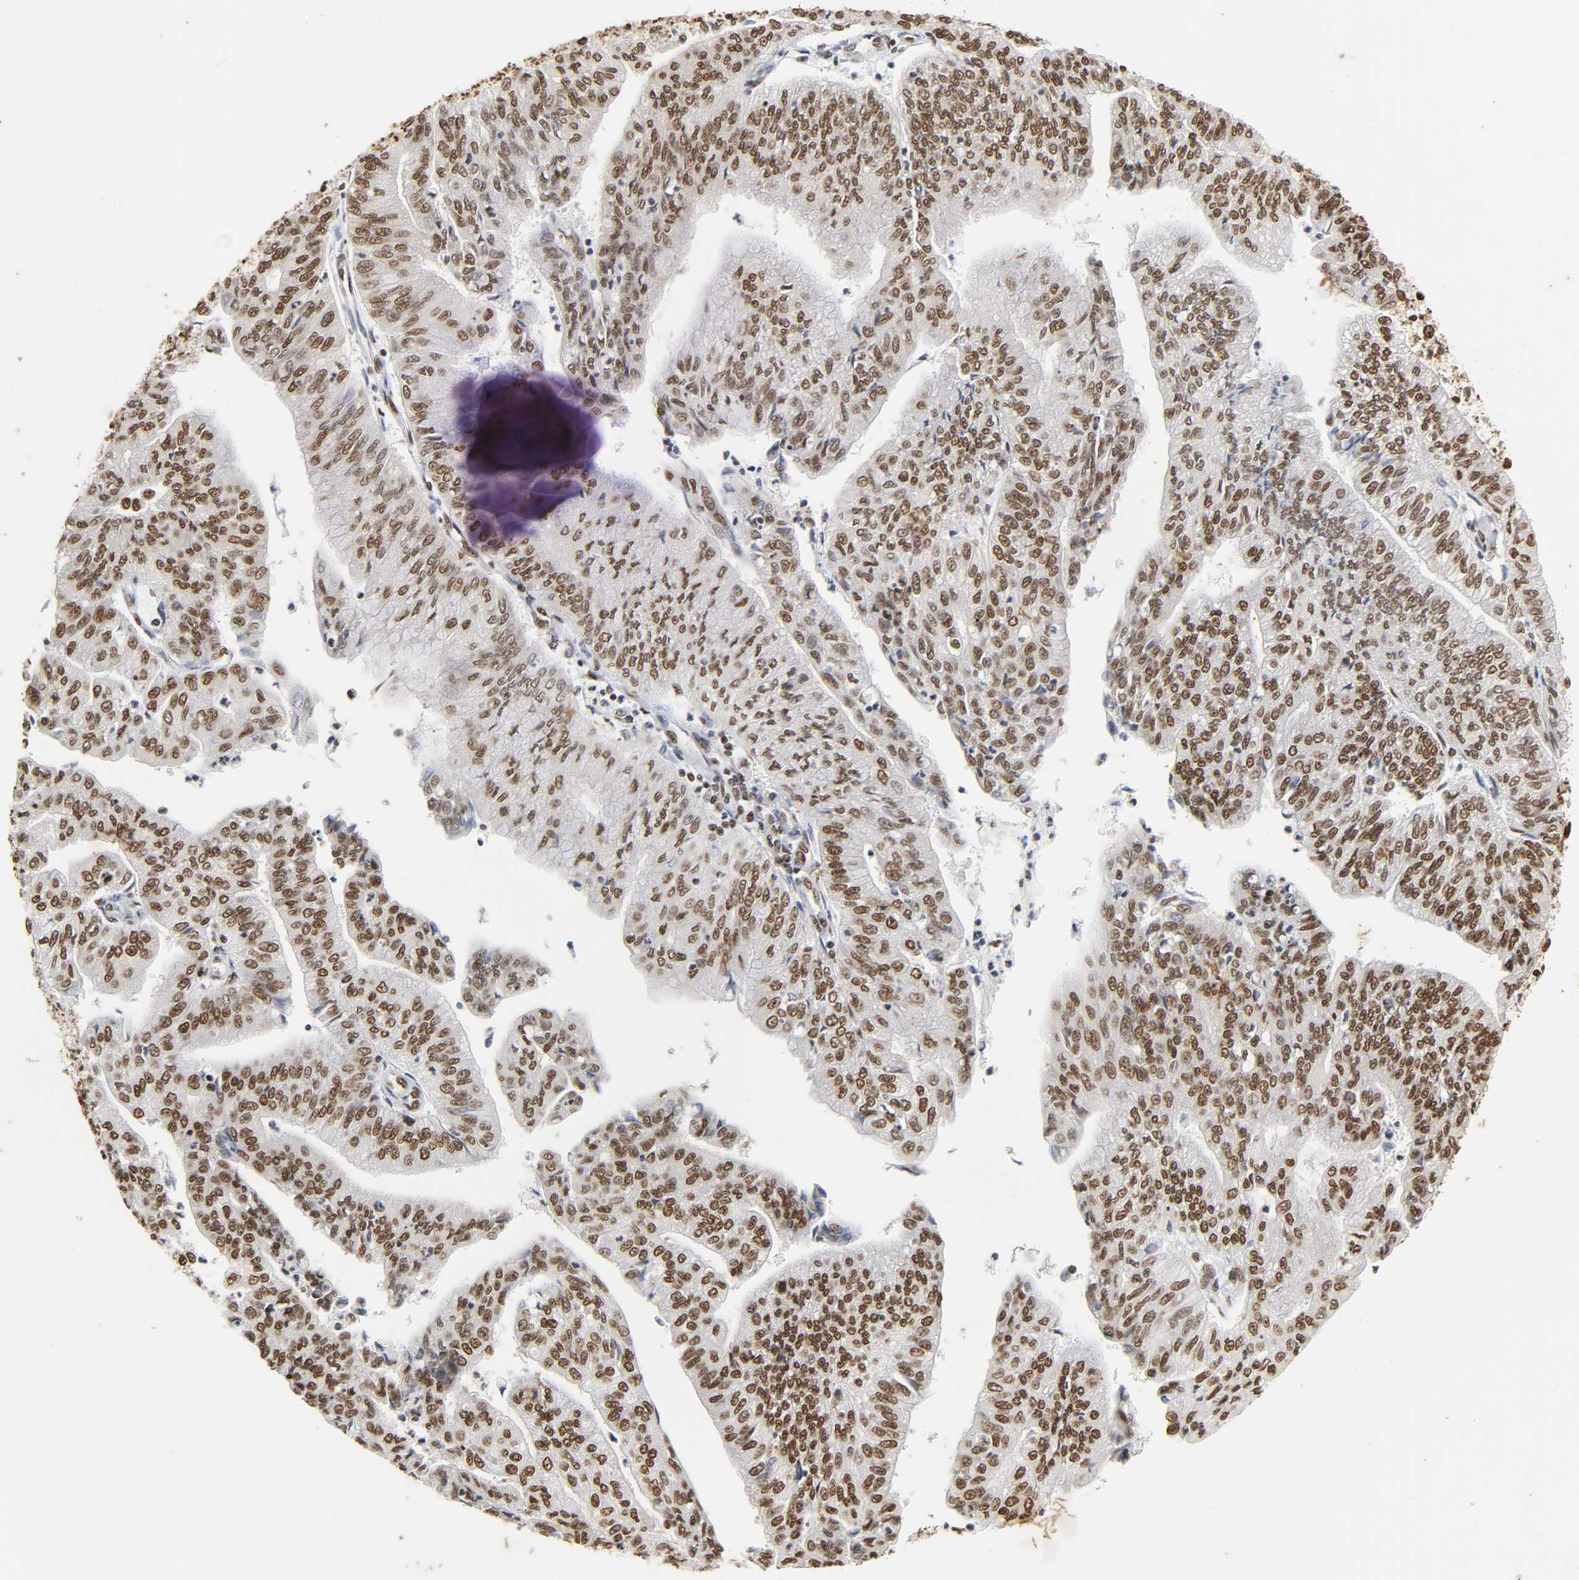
{"staining": {"intensity": "moderate", "quantity": ">75%", "location": "nuclear"}, "tissue": "endometrial cancer", "cell_type": "Tumor cells", "image_type": "cancer", "snomed": [{"axis": "morphology", "description": "Adenocarcinoma, NOS"}, {"axis": "topography", "description": "Endometrium"}], "caption": "Immunohistochemical staining of human adenocarcinoma (endometrial) demonstrates moderate nuclear protein staining in approximately >75% of tumor cells.", "gene": "HNRNPC", "patient": {"sex": "female", "age": 59}}